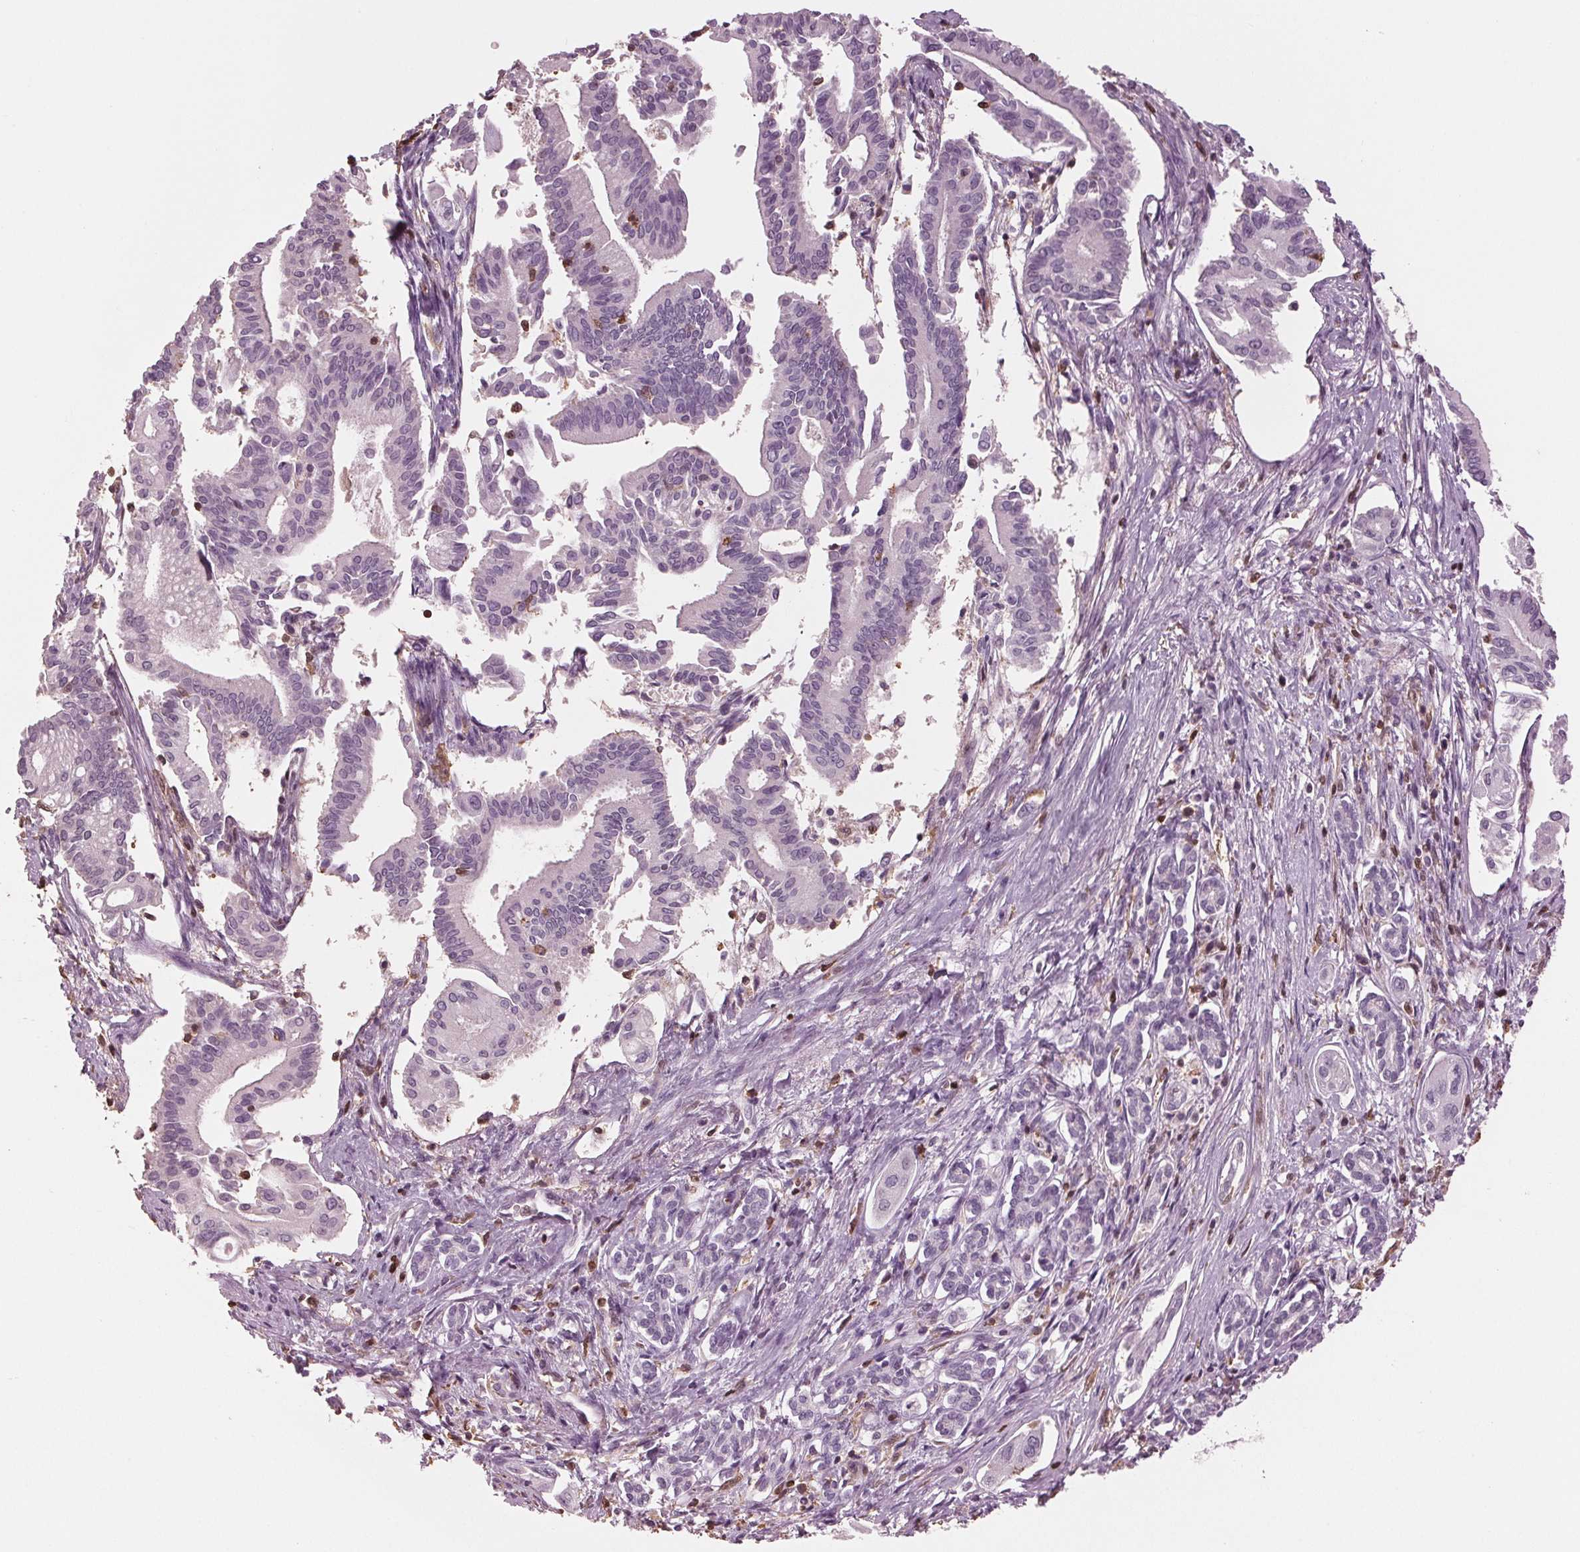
{"staining": {"intensity": "negative", "quantity": "none", "location": "none"}, "tissue": "pancreatic cancer", "cell_type": "Tumor cells", "image_type": "cancer", "snomed": [{"axis": "morphology", "description": "Adenocarcinoma, NOS"}, {"axis": "topography", "description": "Pancreas"}], "caption": "Immunohistochemistry of human pancreatic adenocarcinoma exhibits no expression in tumor cells.", "gene": "BTLA", "patient": {"sex": "female", "age": 68}}